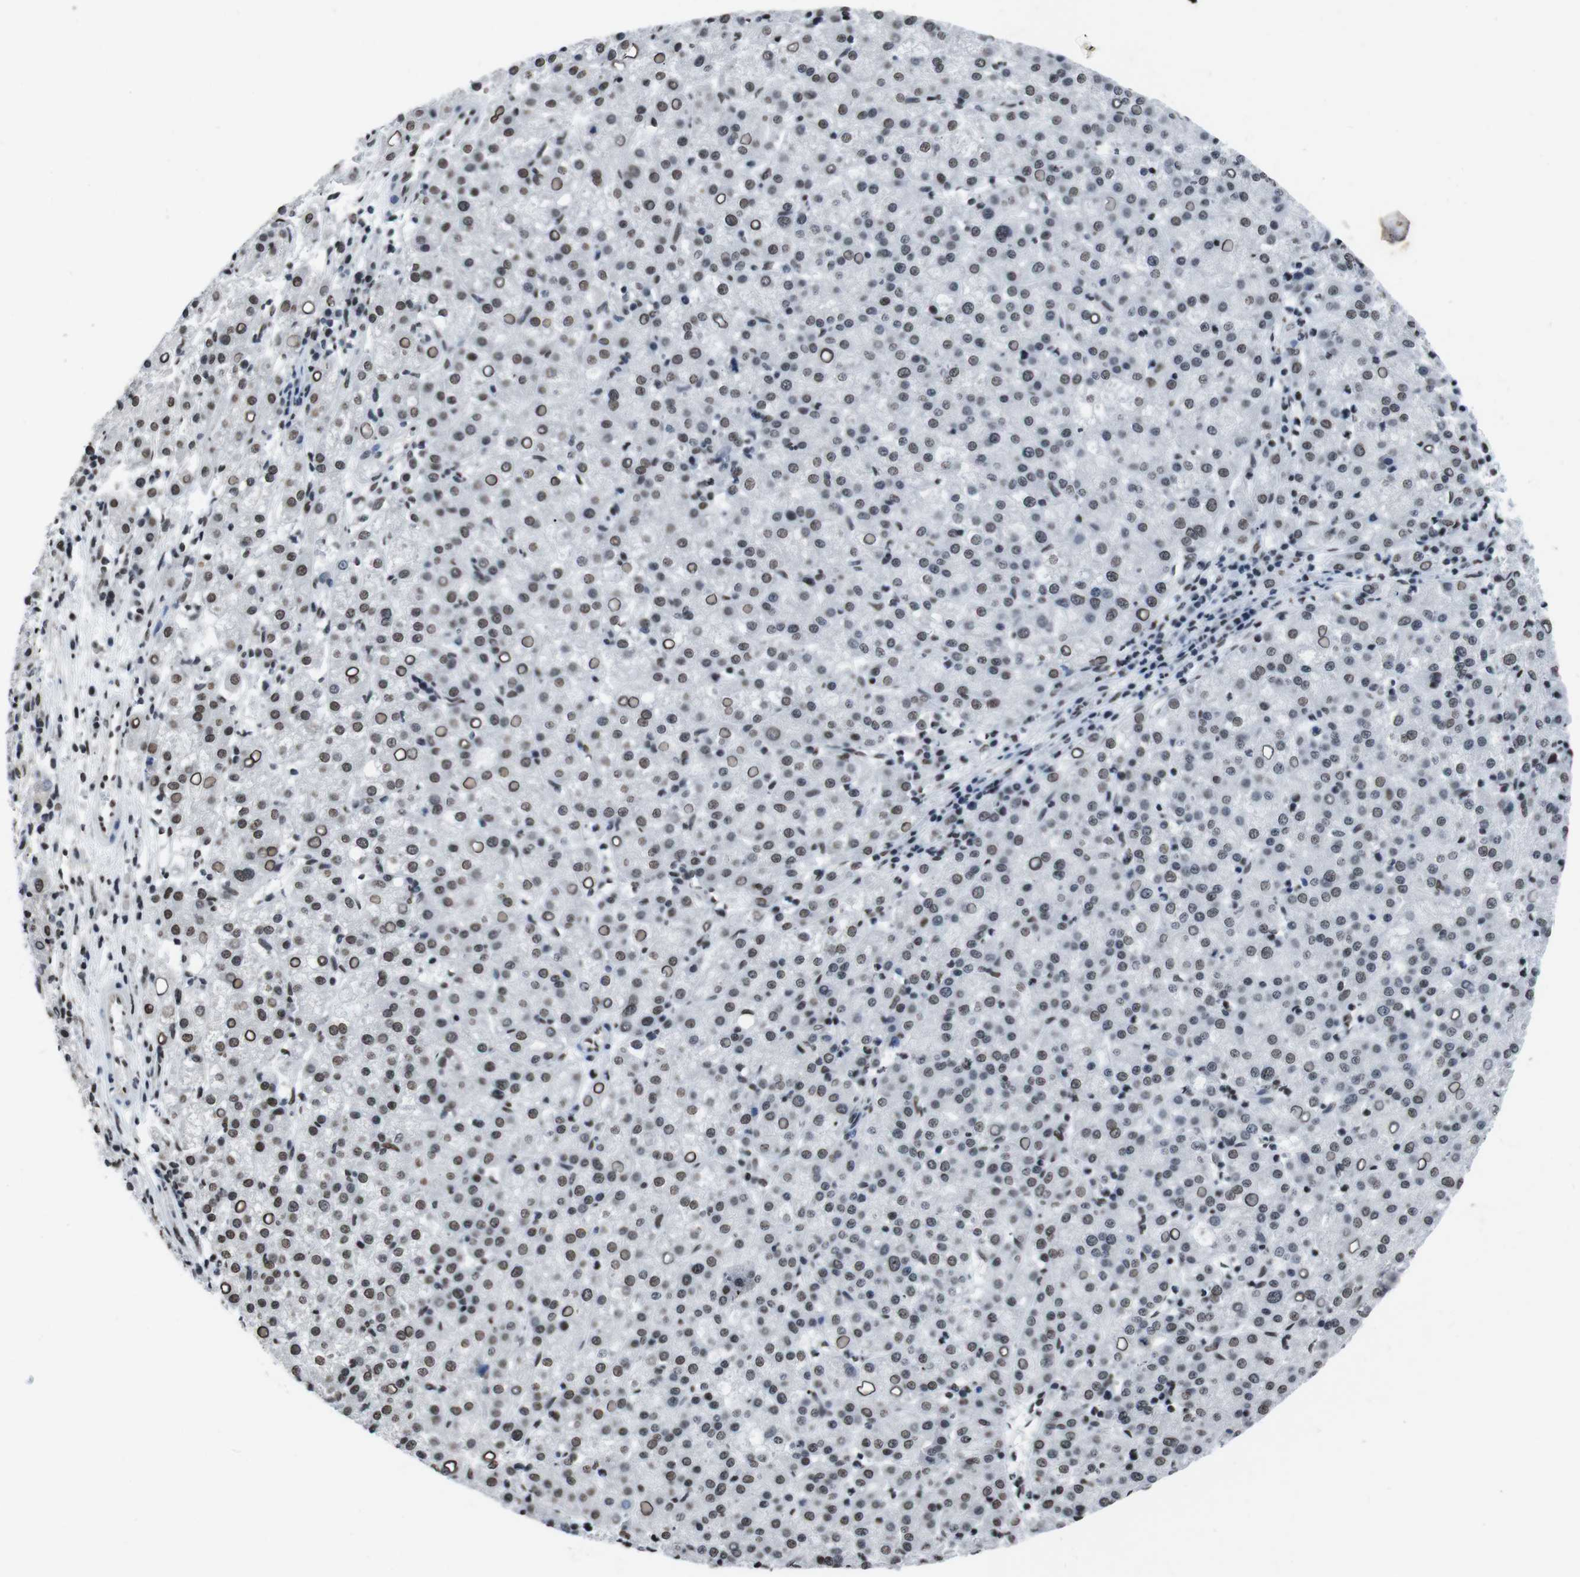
{"staining": {"intensity": "weak", "quantity": ">75%", "location": "nuclear"}, "tissue": "liver cancer", "cell_type": "Tumor cells", "image_type": "cancer", "snomed": [{"axis": "morphology", "description": "Carcinoma, Hepatocellular, NOS"}, {"axis": "topography", "description": "Liver"}], "caption": "The micrograph demonstrates staining of liver hepatocellular carcinoma, revealing weak nuclear protein expression (brown color) within tumor cells.", "gene": "PIP4P2", "patient": {"sex": "female", "age": 58}}